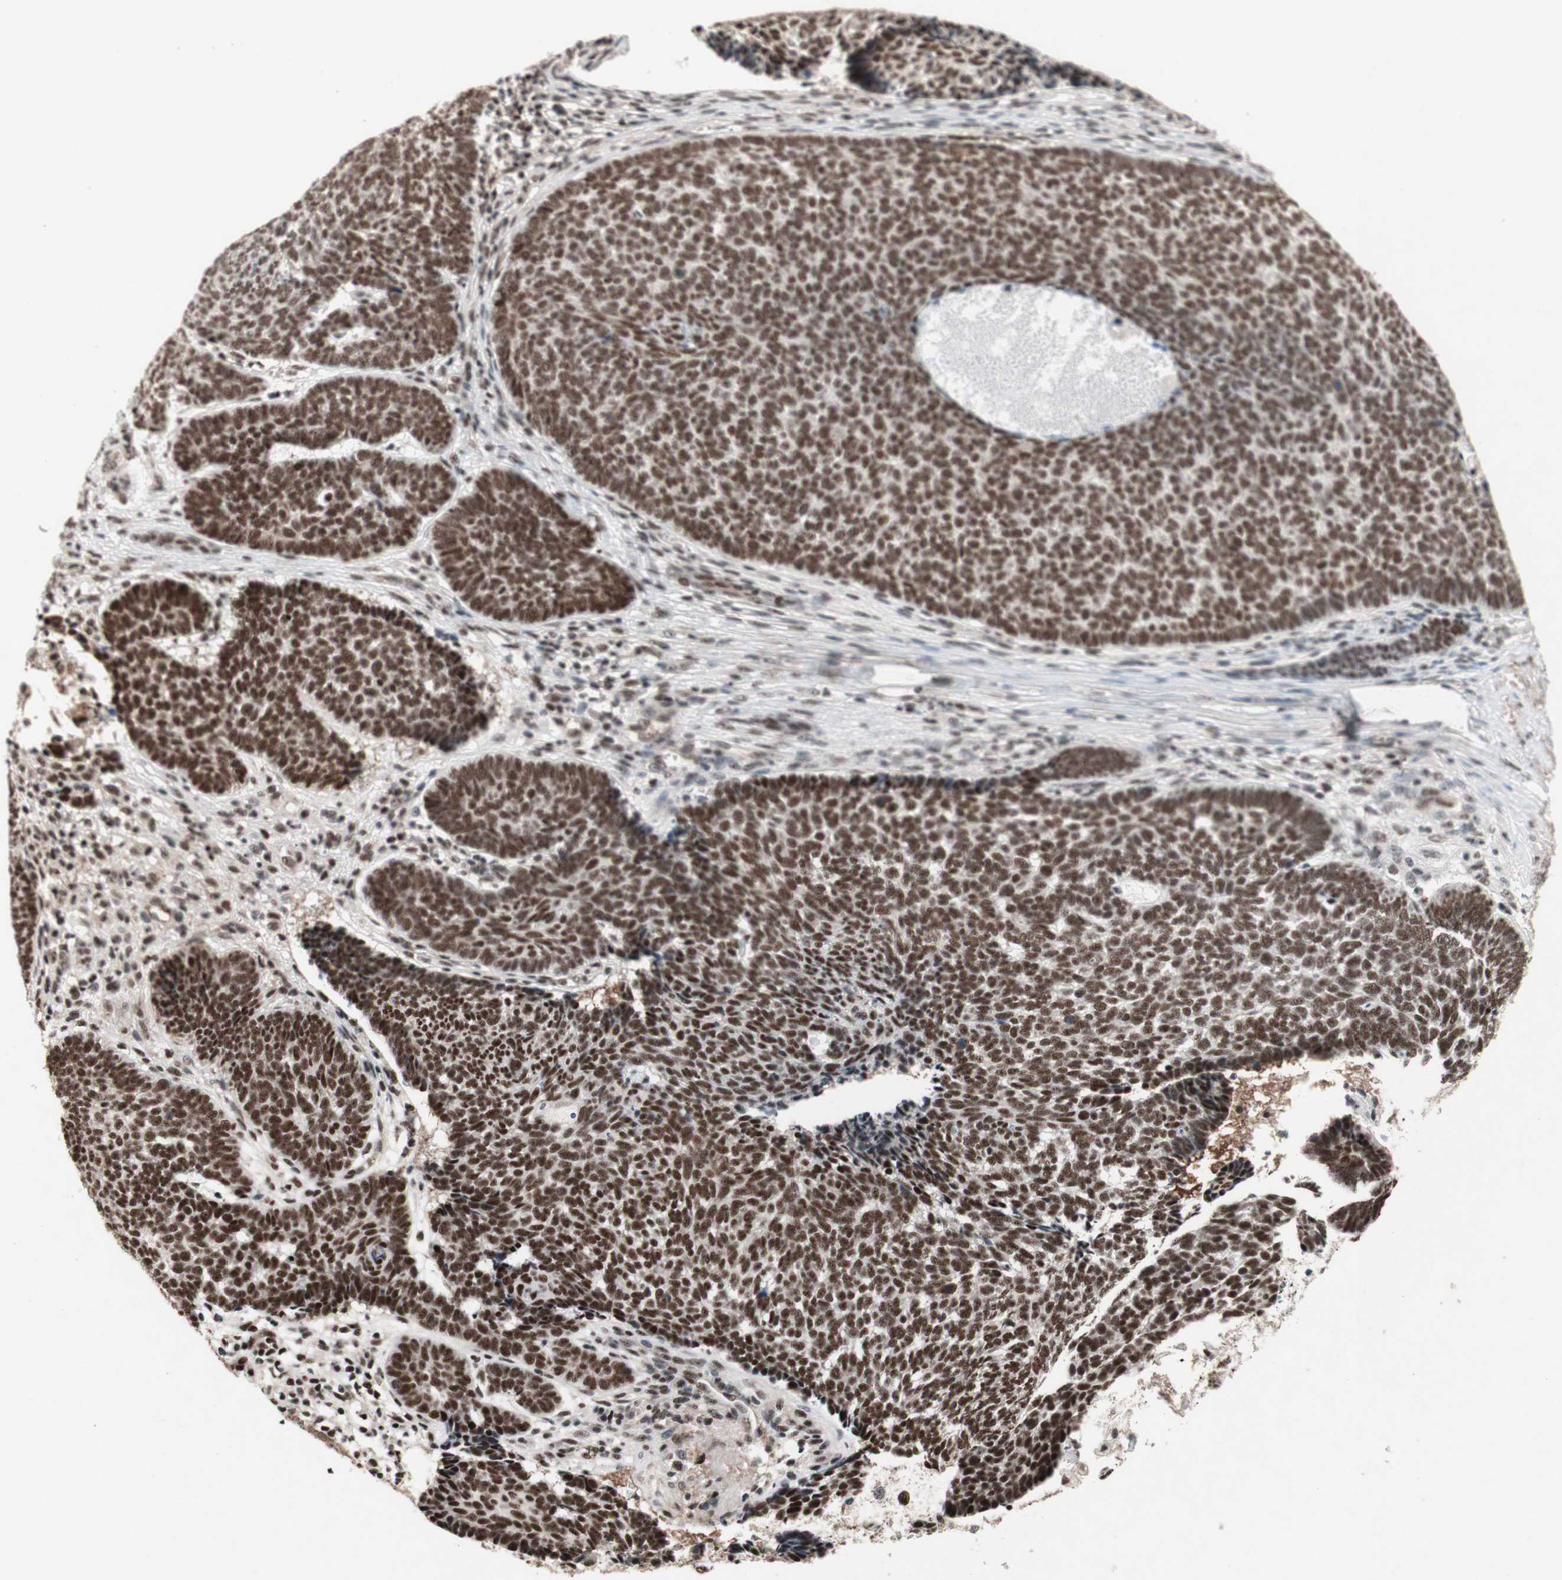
{"staining": {"intensity": "strong", "quantity": ">75%", "location": "nuclear"}, "tissue": "skin cancer", "cell_type": "Tumor cells", "image_type": "cancer", "snomed": [{"axis": "morphology", "description": "Basal cell carcinoma"}, {"axis": "topography", "description": "Skin"}], "caption": "High-power microscopy captured an immunohistochemistry photomicrograph of skin cancer, revealing strong nuclear staining in approximately >75% of tumor cells. The staining is performed using DAB brown chromogen to label protein expression. The nuclei are counter-stained blue using hematoxylin.", "gene": "TLE1", "patient": {"sex": "male", "age": 84}}